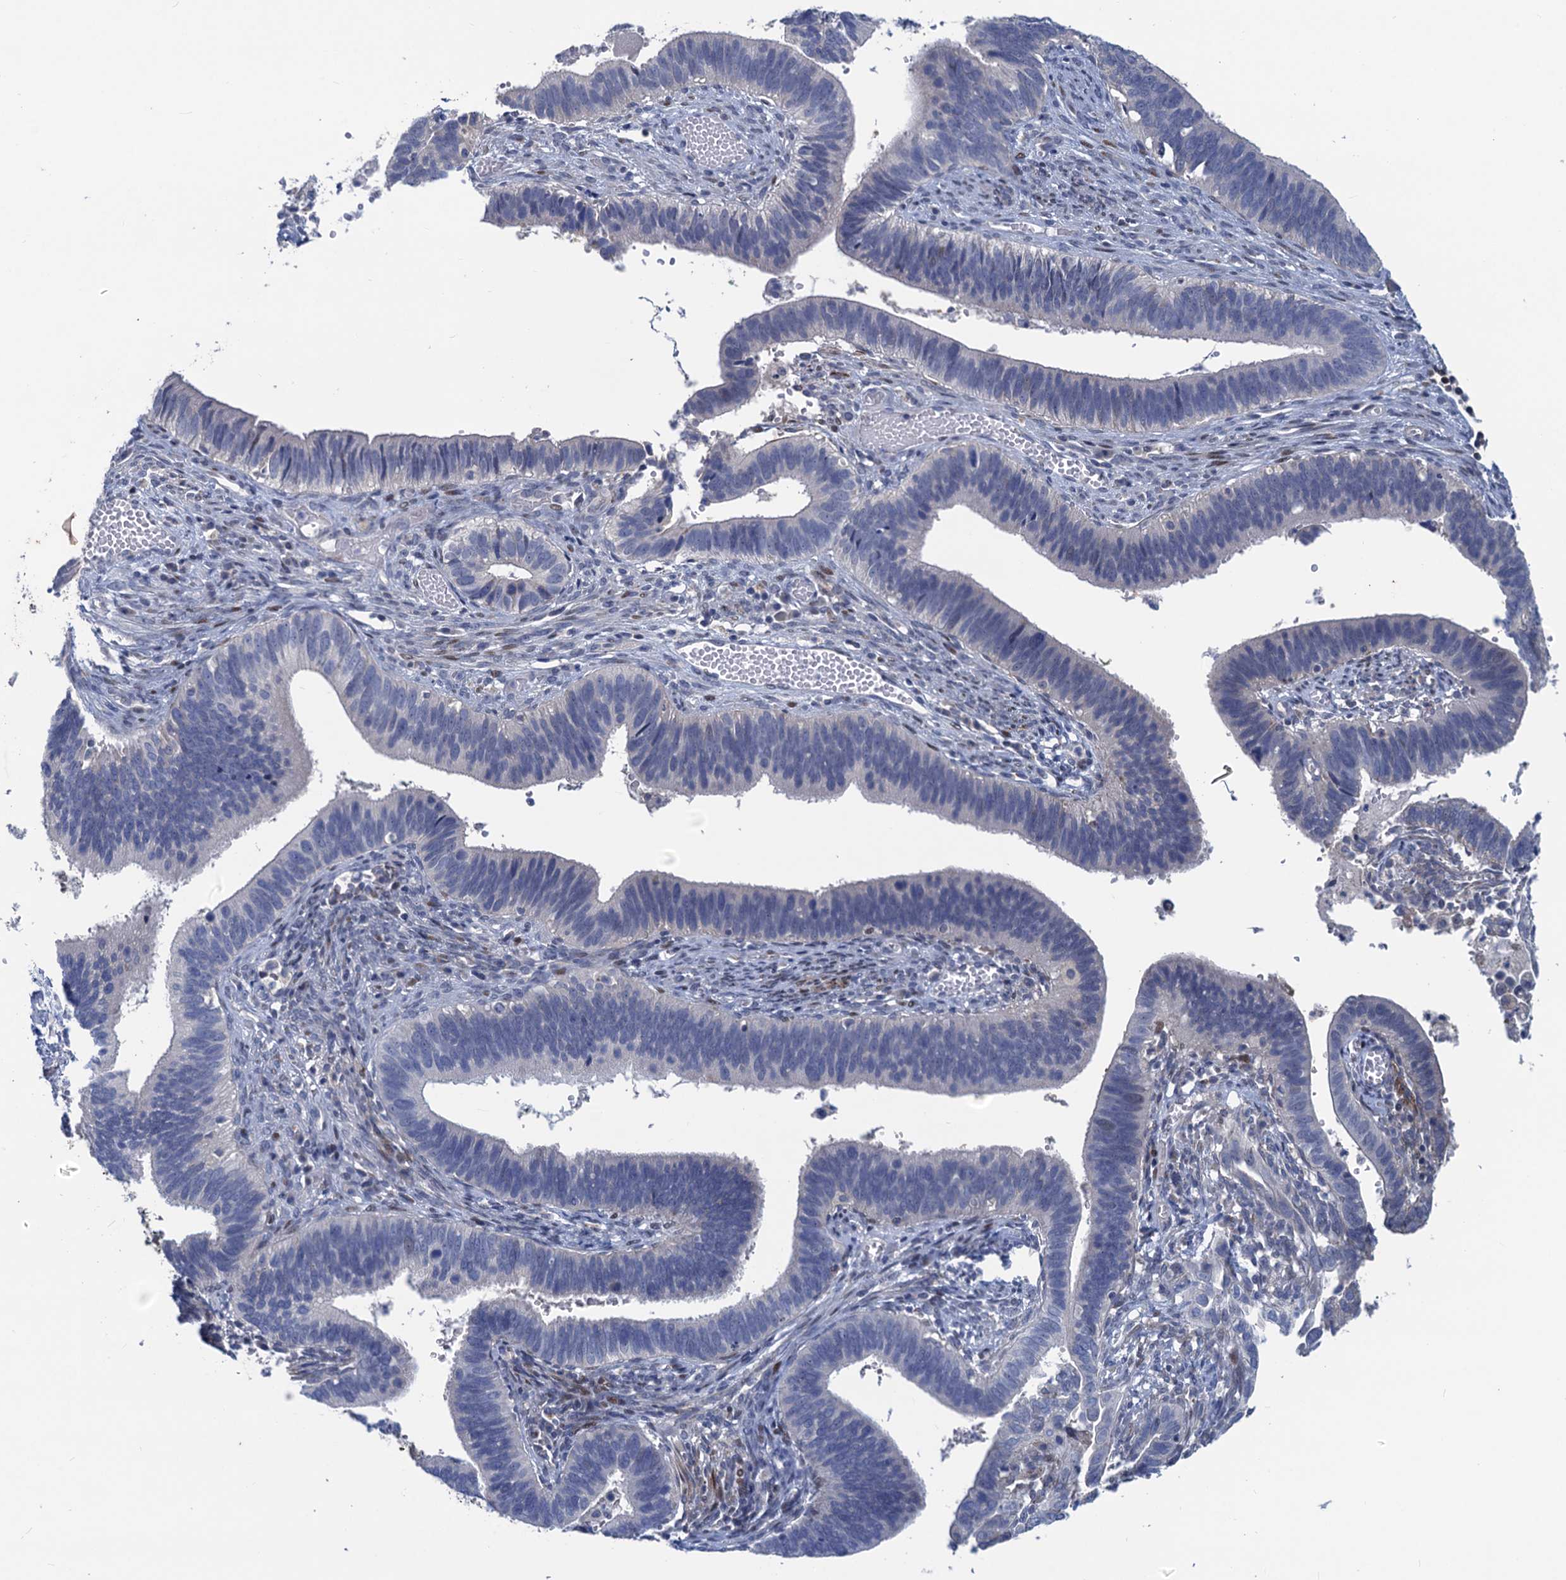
{"staining": {"intensity": "negative", "quantity": "none", "location": "none"}, "tissue": "cervical cancer", "cell_type": "Tumor cells", "image_type": "cancer", "snomed": [{"axis": "morphology", "description": "Adenocarcinoma, NOS"}, {"axis": "topography", "description": "Cervix"}], "caption": "This is an immunohistochemistry micrograph of cervical cancer (adenocarcinoma). There is no positivity in tumor cells.", "gene": "ESYT3", "patient": {"sex": "female", "age": 42}}